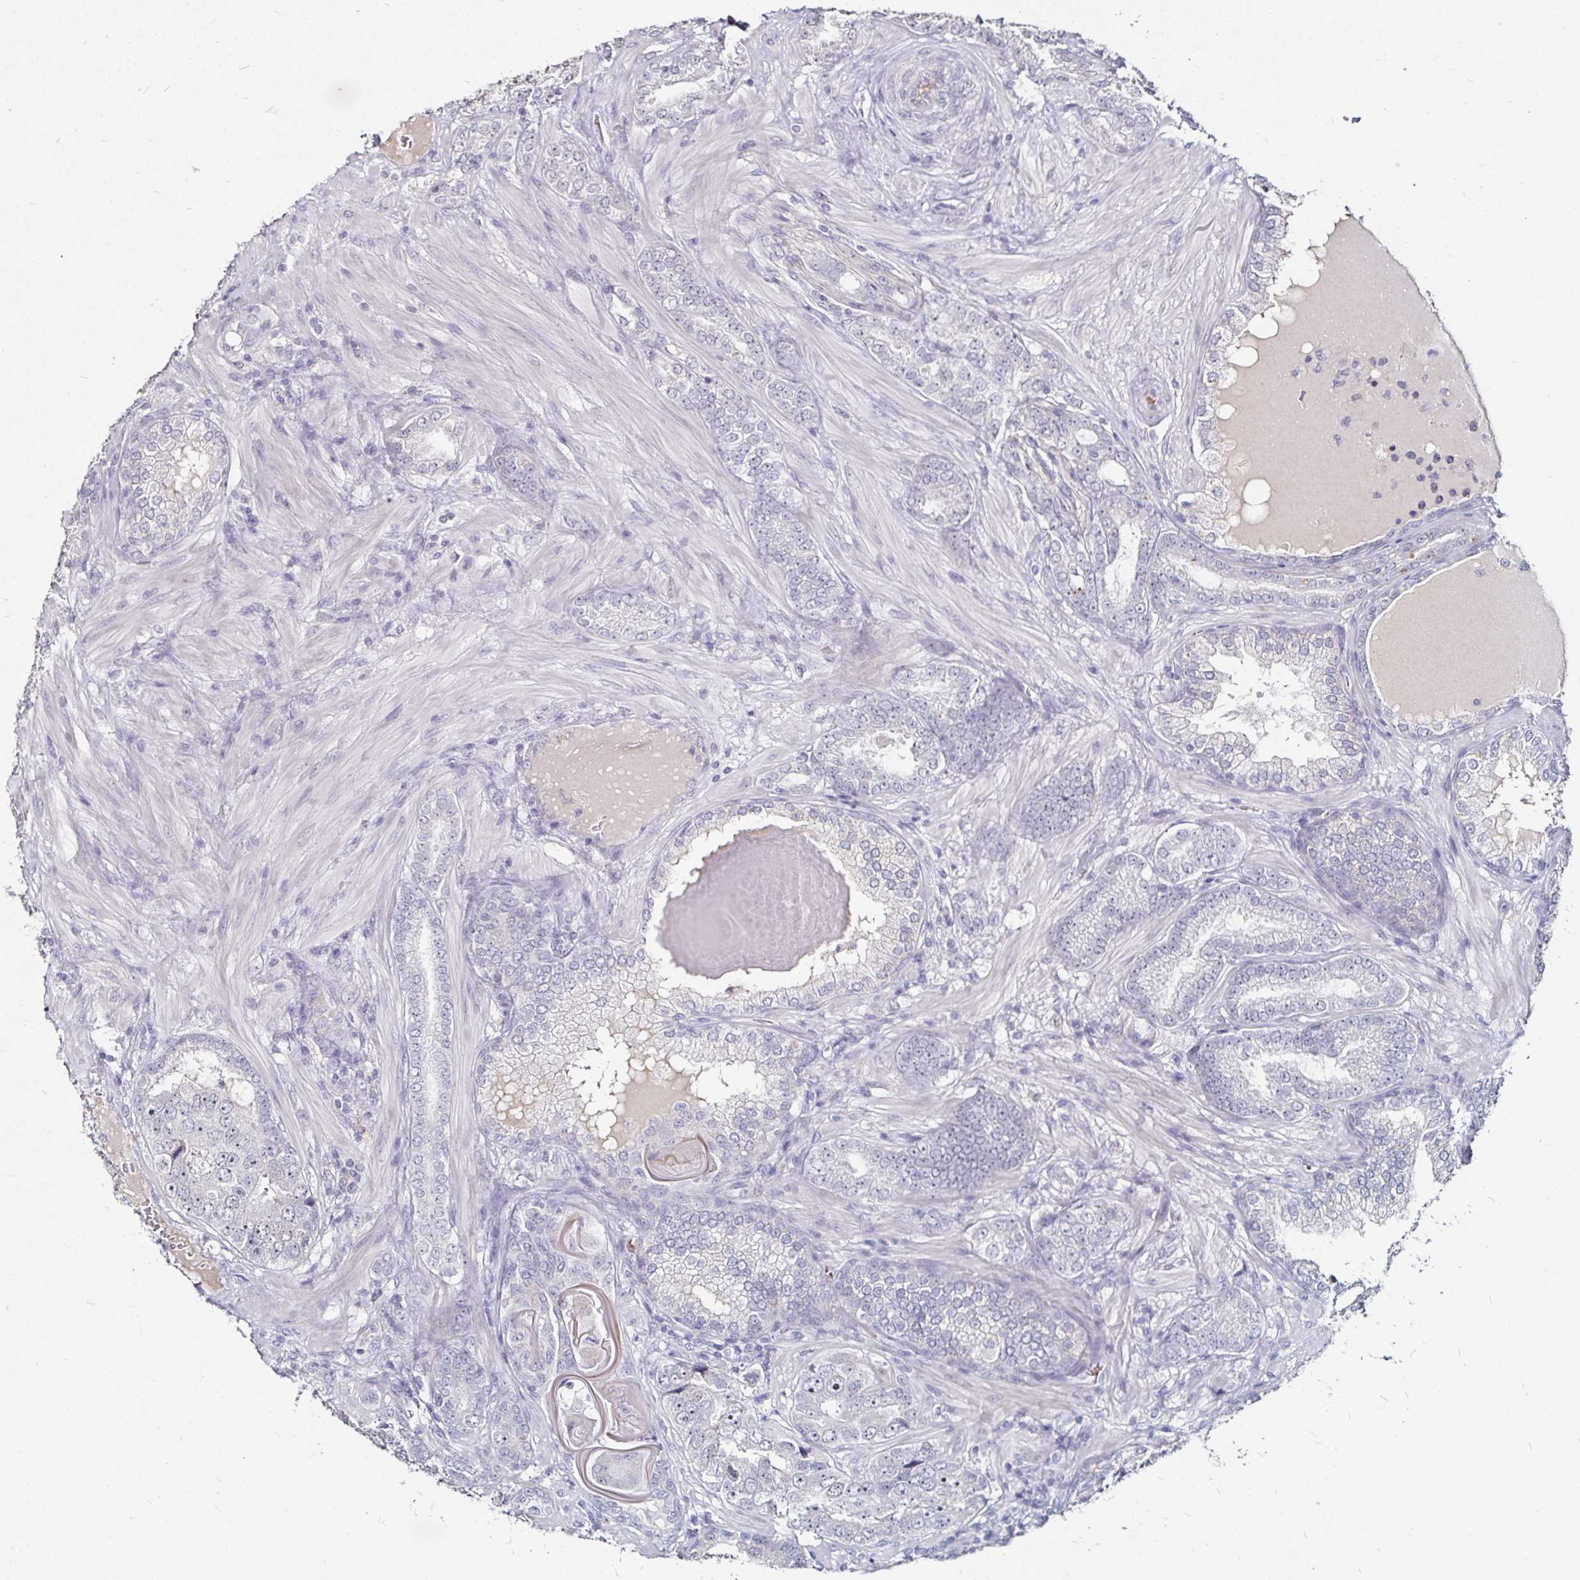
{"staining": {"intensity": "negative", "quantity": "none", "location": "none"}, "tissue": "prostate cancer", "cell_type": "Tumor cells", "image_type": "cancer", "snomed": [{"axis": "morphology", "description": "Adenocarcinoma, High grade"}, {"axis": "topography", "description": "Prostate"}], "caption": "DAB (3,3'-diaminobenzidine) immunohistochemical staining of human prostate cancer (adenocarcinoma (high-grade)) displays no significant expression in tumor cells. (Stains: DAB immunohistochemistry (IHC) with hematoxylin counter stain, Microscopy: brightfield microscopy at high magnification).", "gene": "FAIM2", "patient": {"sex": "male", "age": 60}}